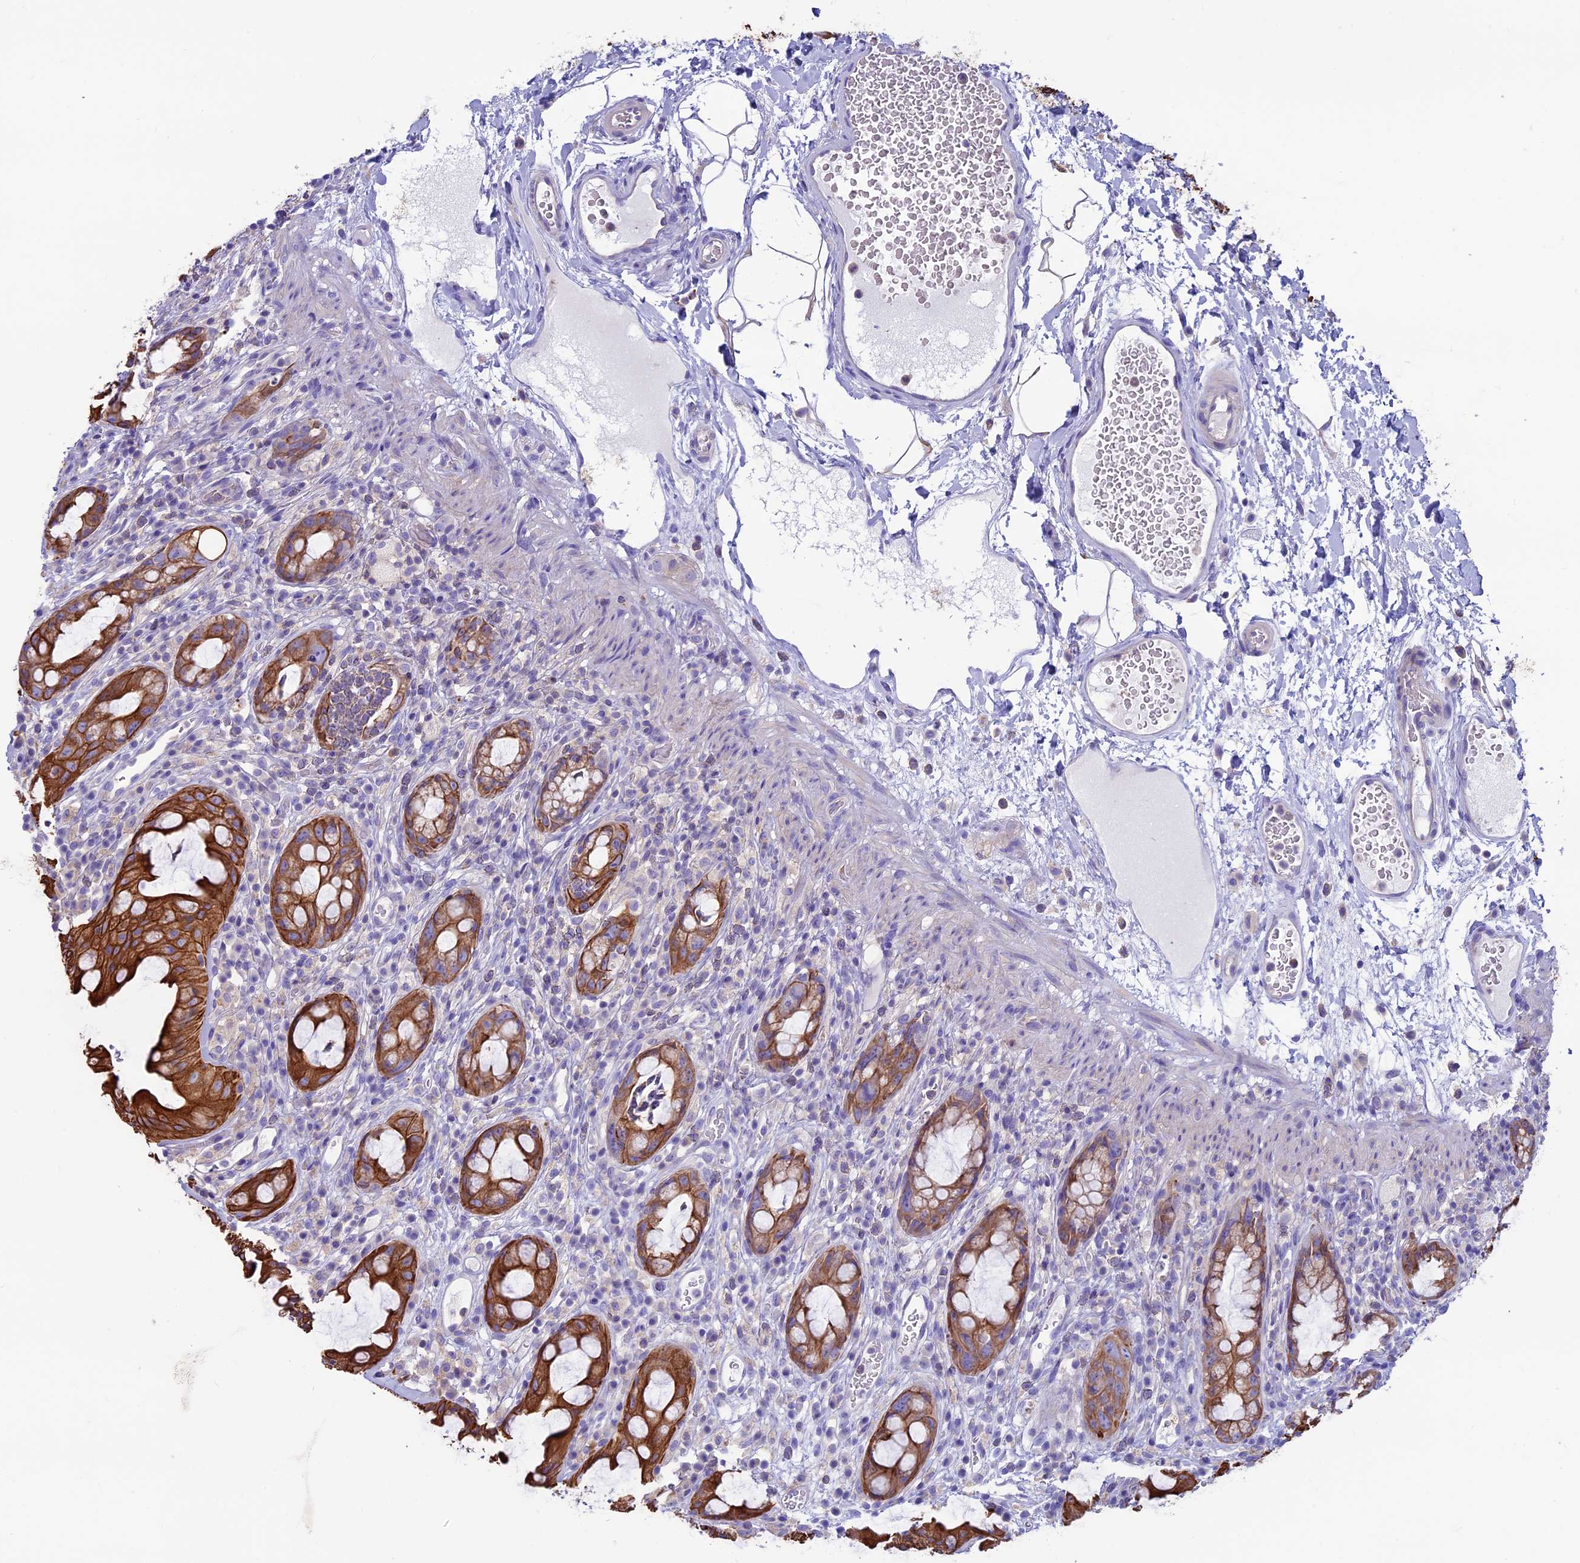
{"staining": {"intensity": "strong", "quantity": ">75%", "location": "cytoplasmic/membranous"}, "tissue": "rectum", "cell_type": "Glandular cells", "image_type": "normal", "snomed": [{"axis": "morphology", "description": "Normal tissue, NOS"}, {"axis": "topography", "description": "Rectum"}], "caption": "Rectum stained with DAB (3,3'-diaminobenzidine) immunohistochemistry demonstrates high levels of strong cytoplasmic/membranous expression in about >75% of glandular cells. The protein of interest is stained brown, and the nuclei are stained in blue (DAB (3,3'-diaminobenzidine) IHC with brightfield microscopy, high magnification).", "gene": "CDAN1", "patient": {"sex": "female", "age": 57}}